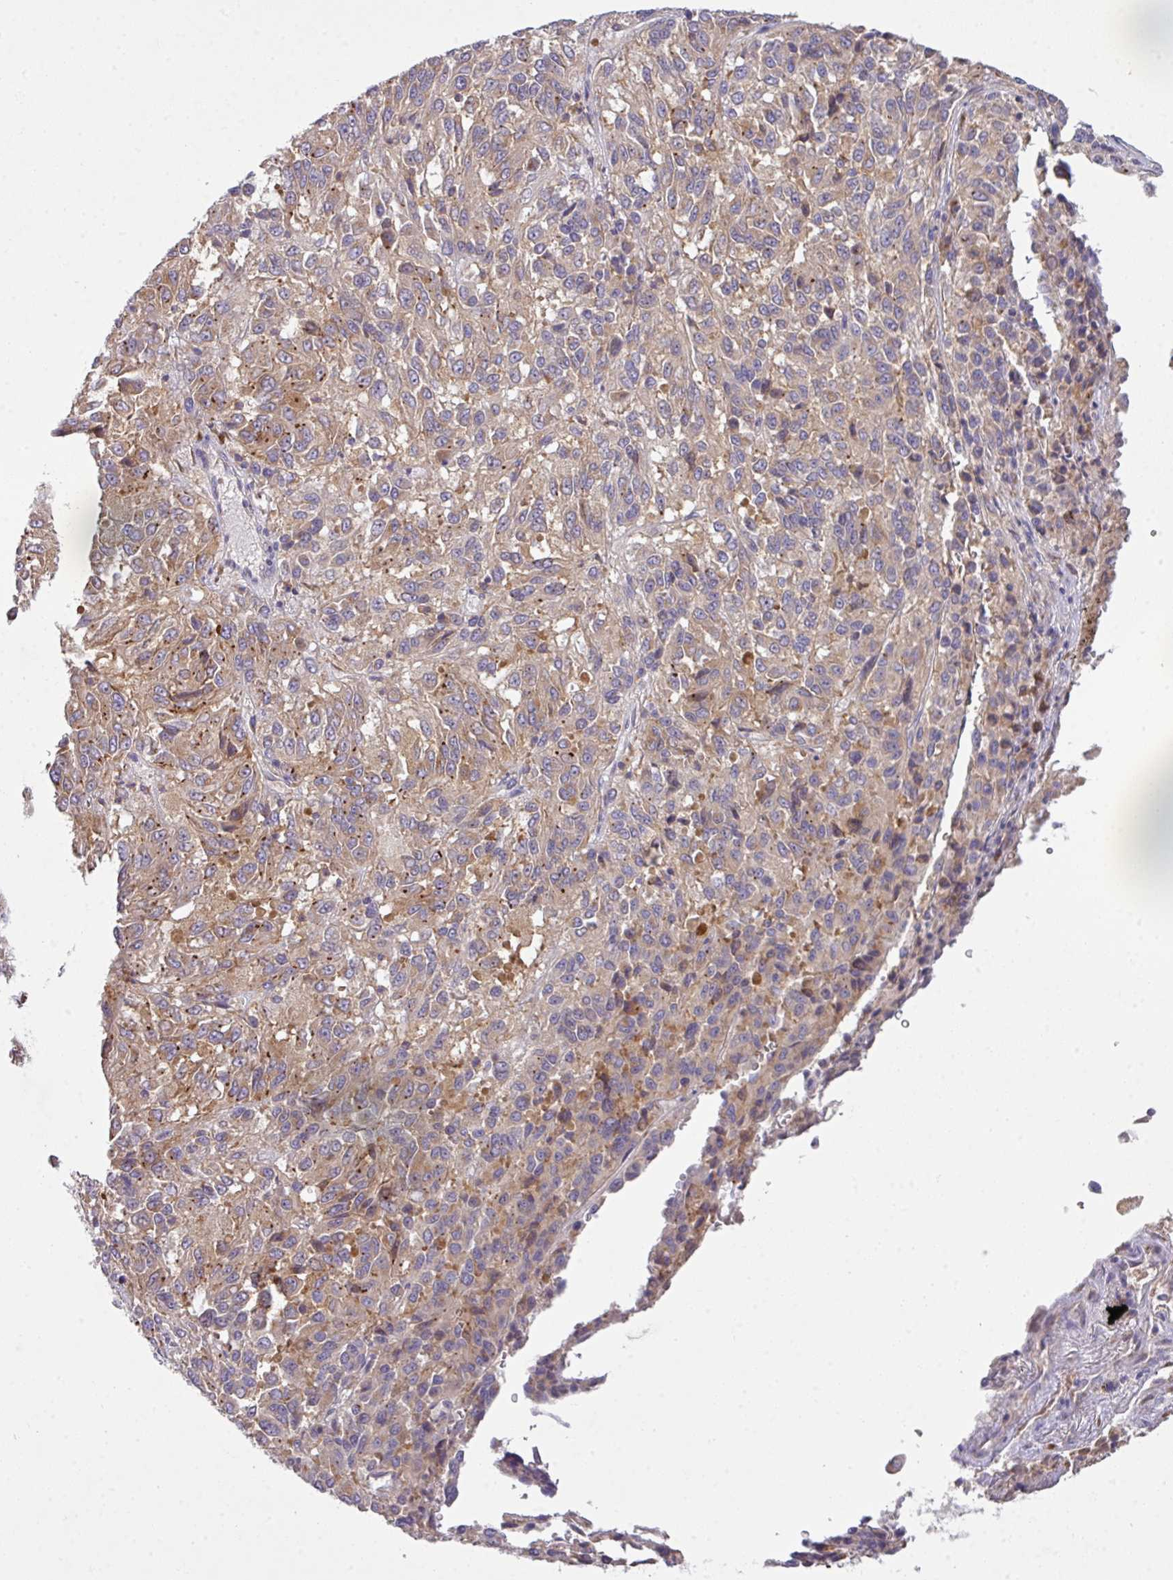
{"staining": {"intensity": "weak", "quantity": "25%-75%", "location": "cytoplasmic/membranous"}, "tissue": "melanoma", "cell_type": "Tumor cells", "image_type": "cancer", "snomed": [{"axis": "morphology", "description": "Malignant melanoma, Metastatic site"}, {"axis": "topography", "description": "Lung"}], "caption": "Malignant melanoma (metastatic site) was stained to show a protein in brown. There is low levels of weak cytoplasmic/membranous staining in approximately 25%-75% of tumor cells. (DAB = brown stain, brightfield microscopy at high magnification).", "gene": "VTI1A", "patient": {"sex": "male", "age": 64}}